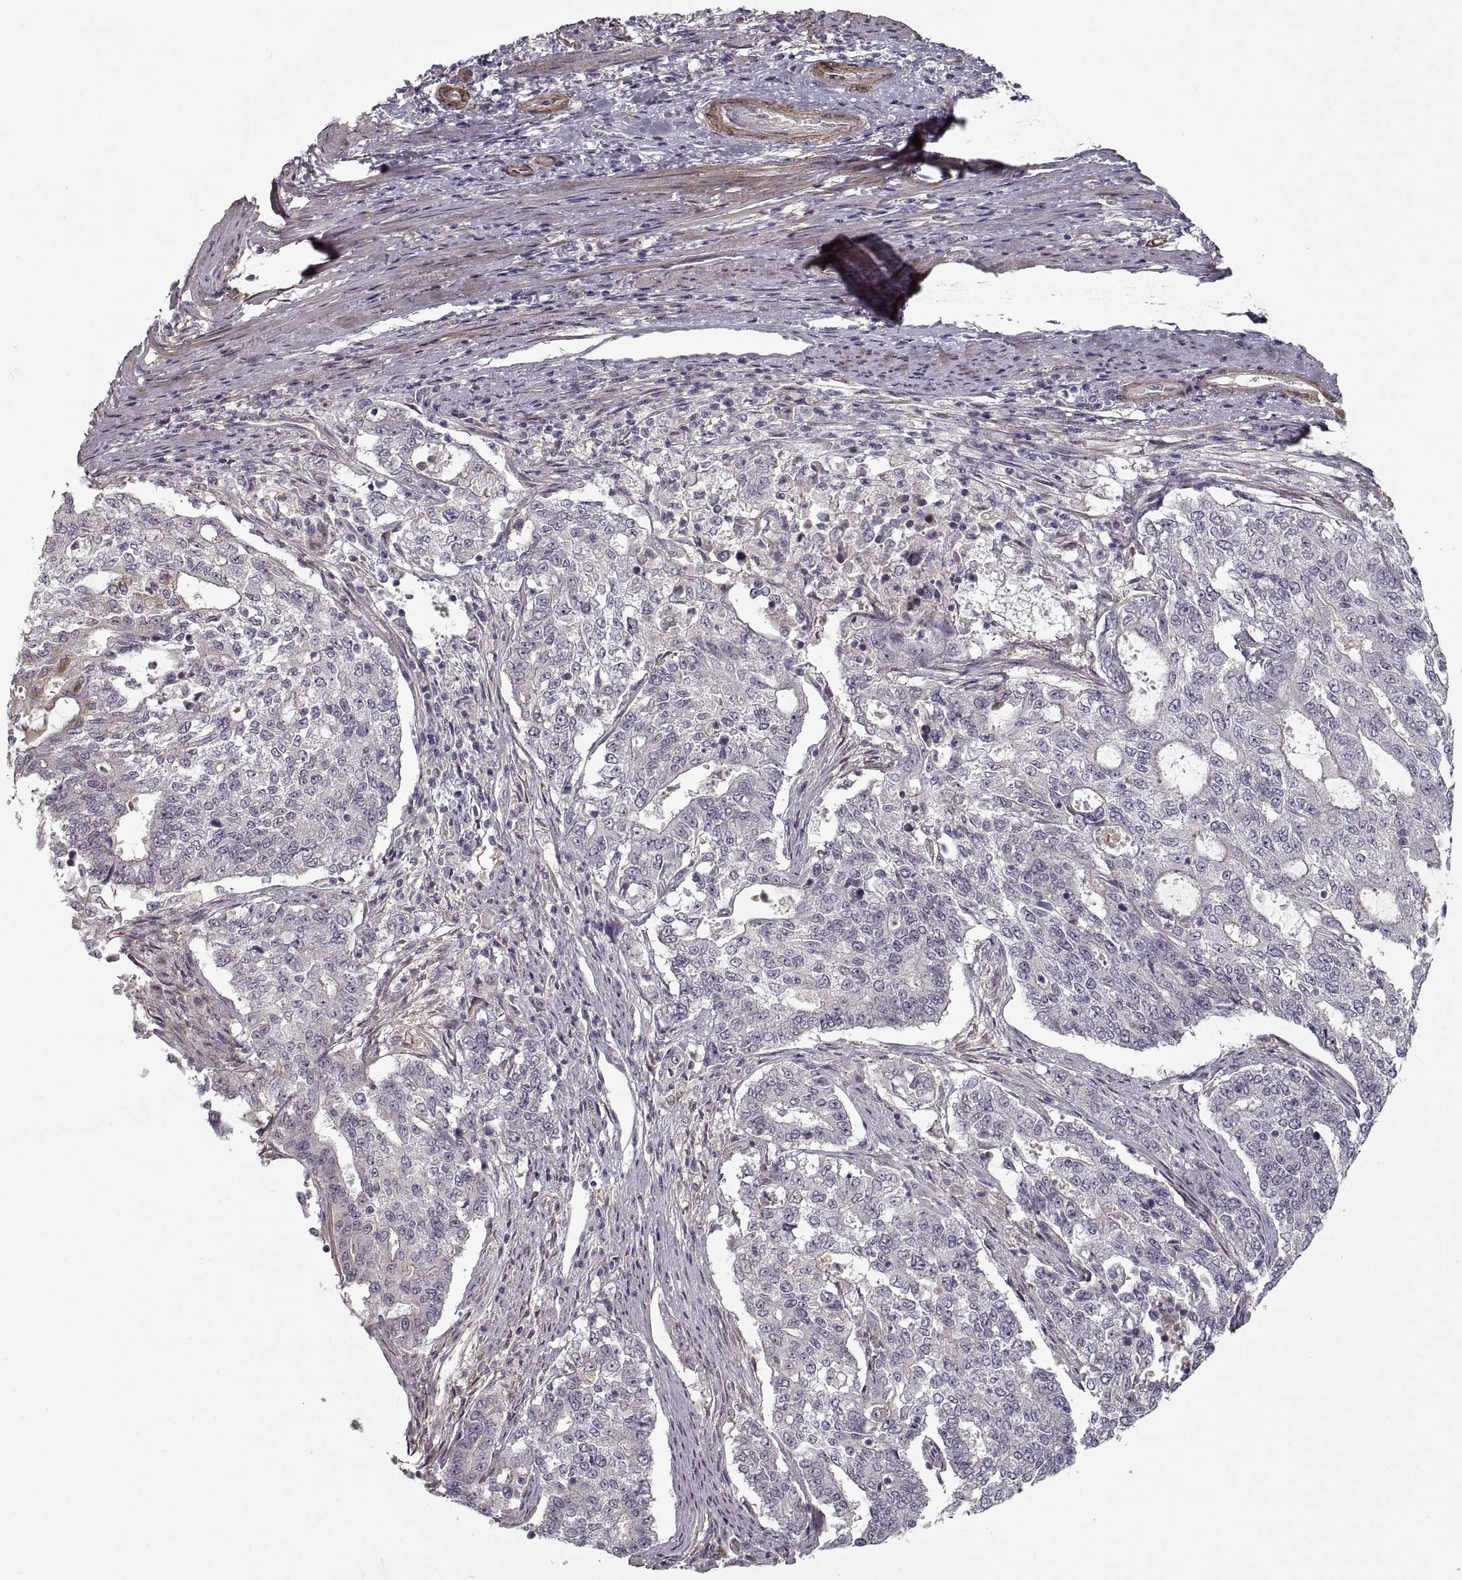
{"staining": {"intensity": "negative", "quantity": "none", "location": "none"}, "tissue": "endometrial cancer", "cell_type": "Tumor cells", "image_type": "cancer", "snomed": [{"axis": "morphology", "description": "Adenocarcinoma, NOS"}, {"axis": "topography", "description": "Uterus"}], "caption": "Tumor cells are negative for protein expression in human endometrial cancer.", "gene": "LAMB2", "patient": {"sex": "female", "age": 59}}